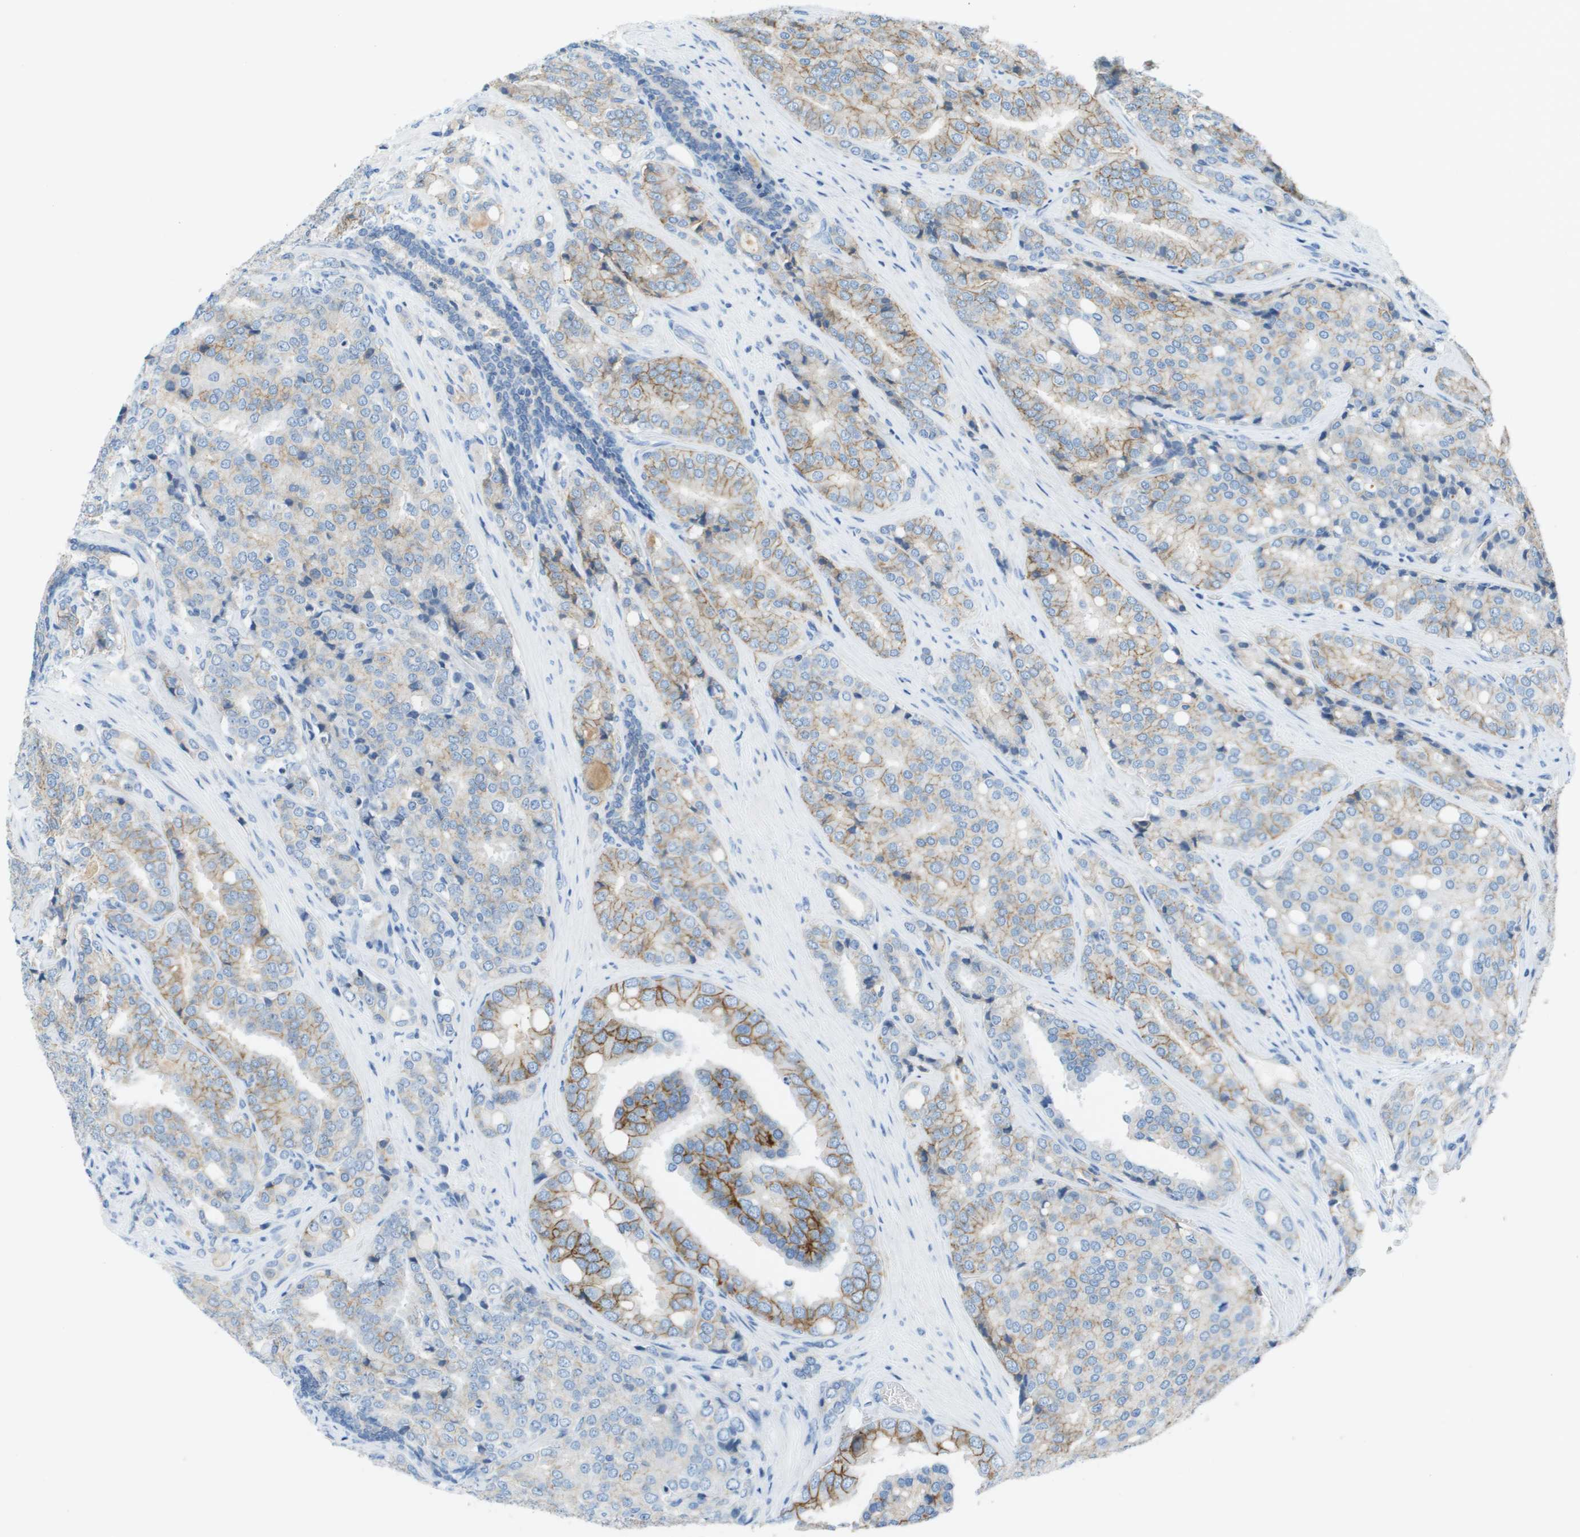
{"staining": {"intensity": "moderate", "quantity": "25%-75%", "location": "cytoplasmic/membranous"}, "tissue": "prostate cancer", "cell_type": "Tumor cells", "image_type": "cancer", "snomed": [{"axis": "morphology", "description": "Adenocarcinoma, High grade"}, {"axis": "topography", "description": "Prostate"}], "caption": "An IHC histopathology image of neoplastic tissue is shown. Protein staining in brown highlights moderate cytoplasmic/membranous positivity in prostate cancer (adenocarcinoma (high-grade)) within tumor cells.", "gene": "CD46", "patient": {"sex": "male", "age": 50}}